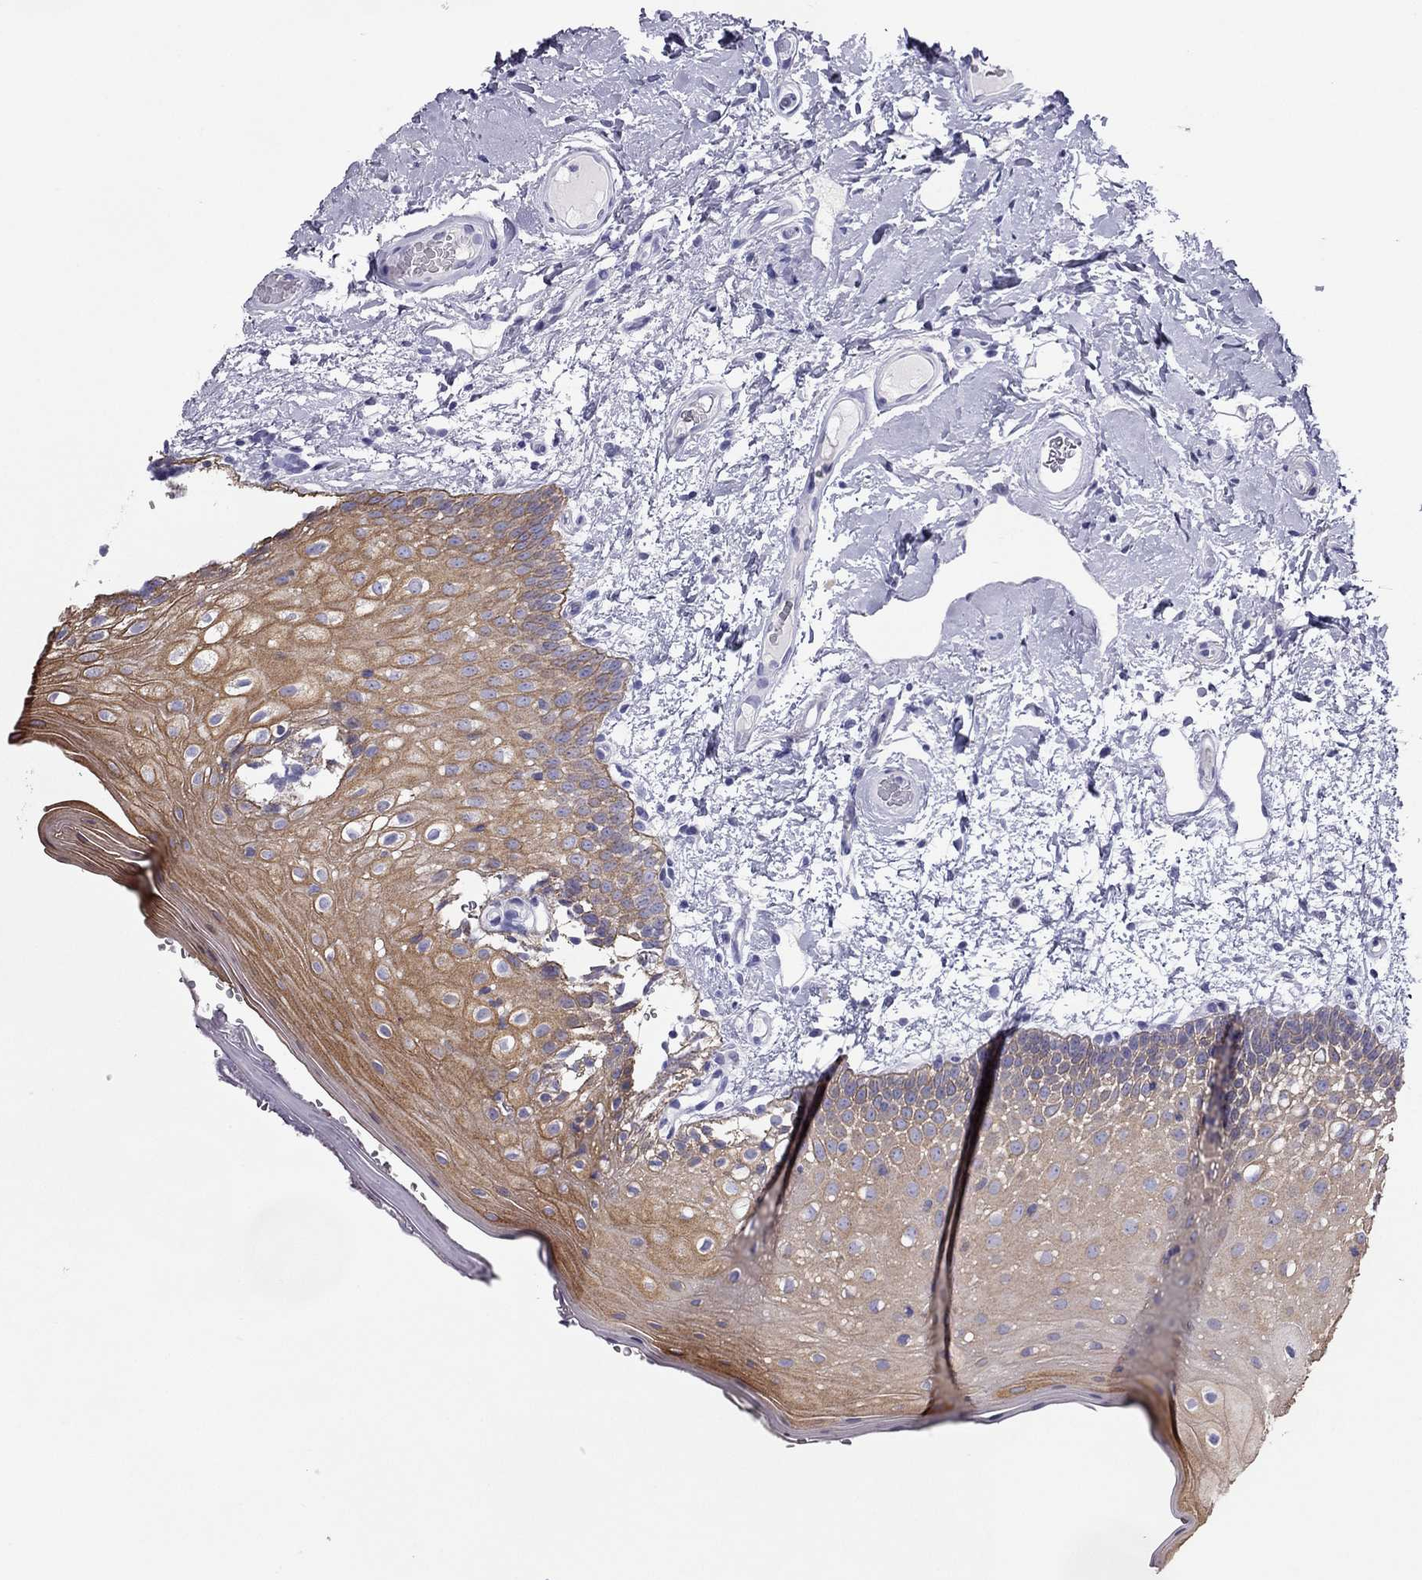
{"staining": {"intensity": "moderate", "quantity": ">75%", "location": "cytoplasmic/membranous"}, "tissue": "oral mucosa", "cell_type": "Squamous epithelial cells", "image_type": "normal", "snomed": [{"axis": "morphology", "description": "Normal tissue, NOS"}, {"axis": "morphology", "description": "Squamous cell carcinoma, NOS"}, {"axis": "topography", "description": "Oral tissue"}, {"axis": "topography", "description": "Head-Neck"}], "caption": "Immunohistochemical staining of unremarkable oral mucosa exhibits moderate cytoplasmic/membranous protein positivity in about >75% of squamous epithelial cells.", "gene": "MAEL", "patient": {"sex": "male", "age": 69}}